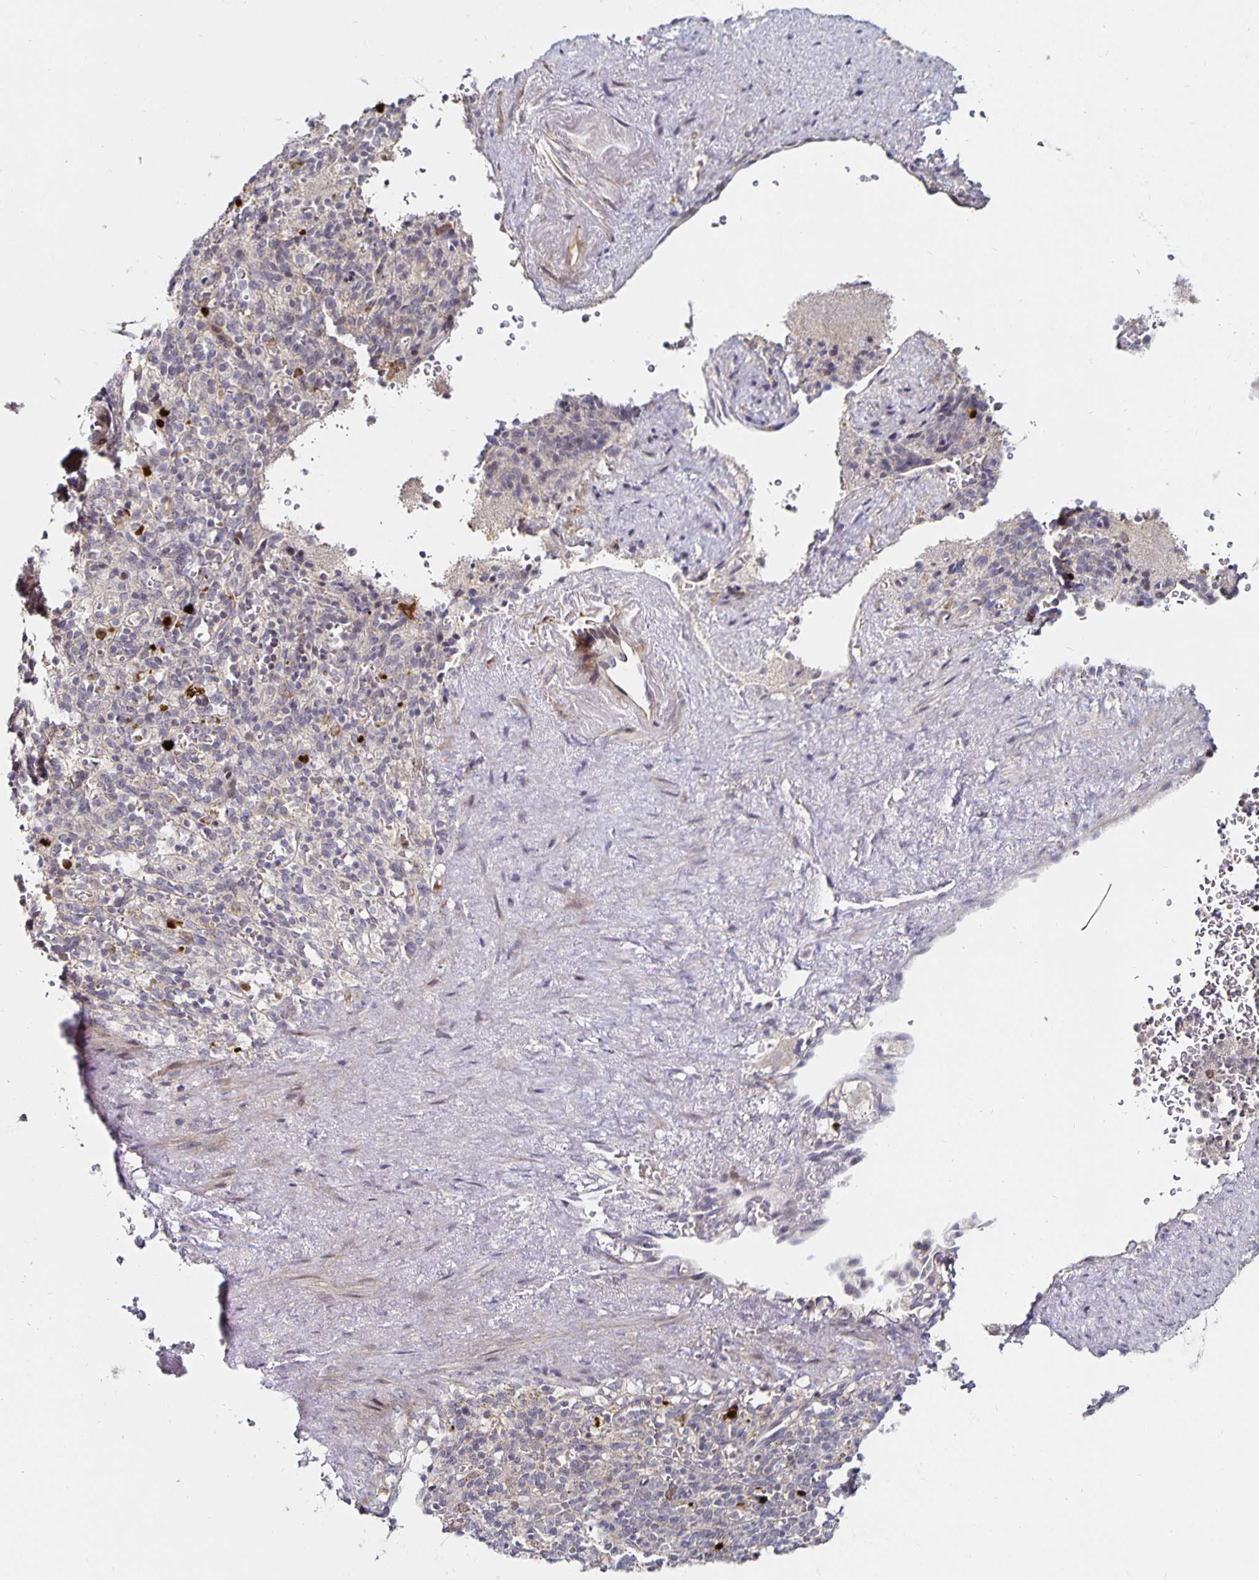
{"staining": {"intensity": "negative", "quantity": "none", "location": "none"}, "tissue": "spleen", "cell_type": "Cells in red pulp", "image_type": "normal", "snomed": [{"axis": "morphology", "description": "Normal tissue, NOS"}, {"axis": "topography", "description": "Spleen"}], "caption": "IHC histopathology image of unremarkable spleen stained for a protein (brown), which shows no expression in cells in red pulp. (Stains: DAB IHC with hematoxylin counter stain, Microscopy: brightfield microscopy at high magnification).", "gene": "ANLN", "patient": {"sex": "female", "age": 74}}